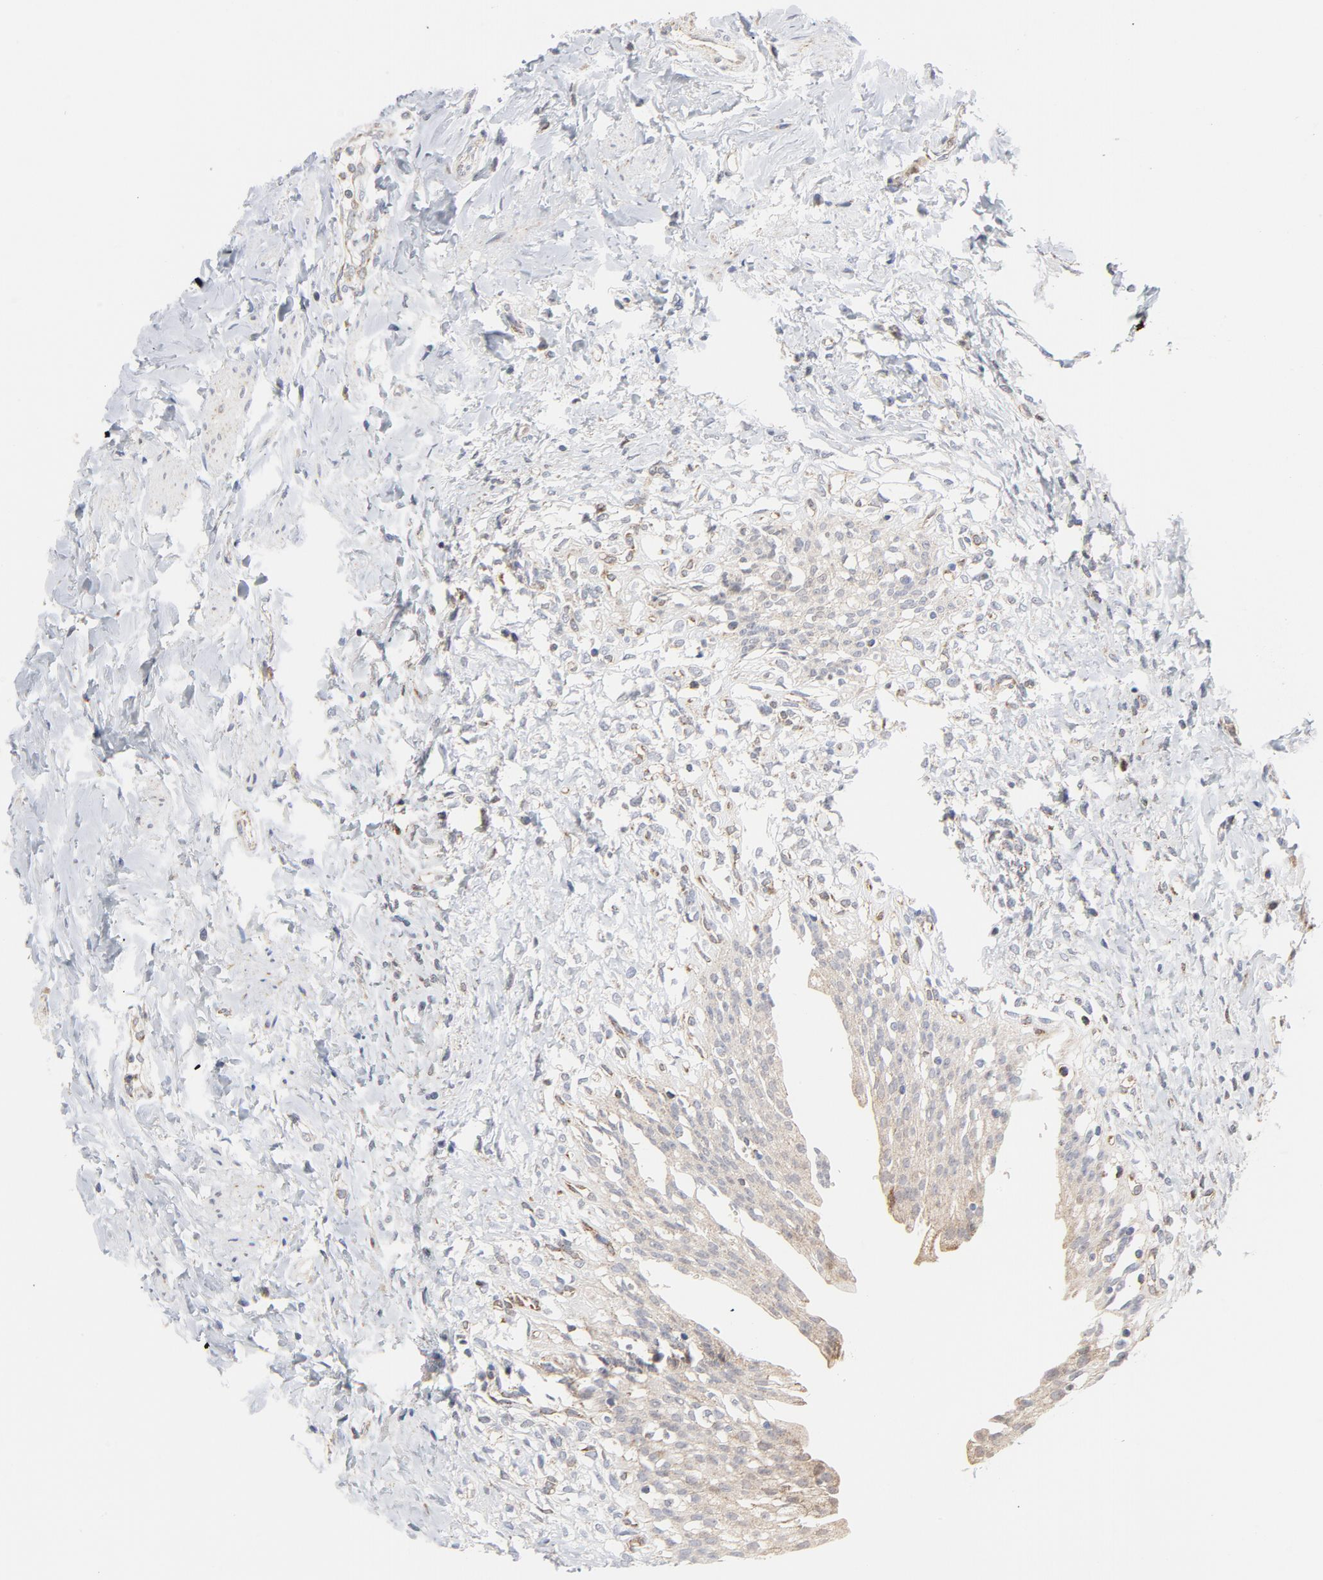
{"staining": {"intensity": "moderate", "quantity": ">75%", "location": "cytoplasmic/membranous"}, "tissue": "urinary bladder", "cell_type": "Urothelial cells", "image_type": "normal", "snomed": [{"axis": "morphology", "description": "Normal tissue, NOS"}, {"axis": "topography", "description": "Urinary bladder"}], "caption": "IHC (DAB (3,3'-diaminobenzidine)) staining of benign urinary bladder exhibits moderate cytoplasmic/membranous protein staining in about >75% of urothelial cells. The staining is performed using DAB (3,3'-diaminobenzidine) brown chromogen to label protein expression. The nuclei are counter-stained blue using hematoxylin.", "gene": "RAPGEF4", "patient": {"sex": "female", "age": 80}}